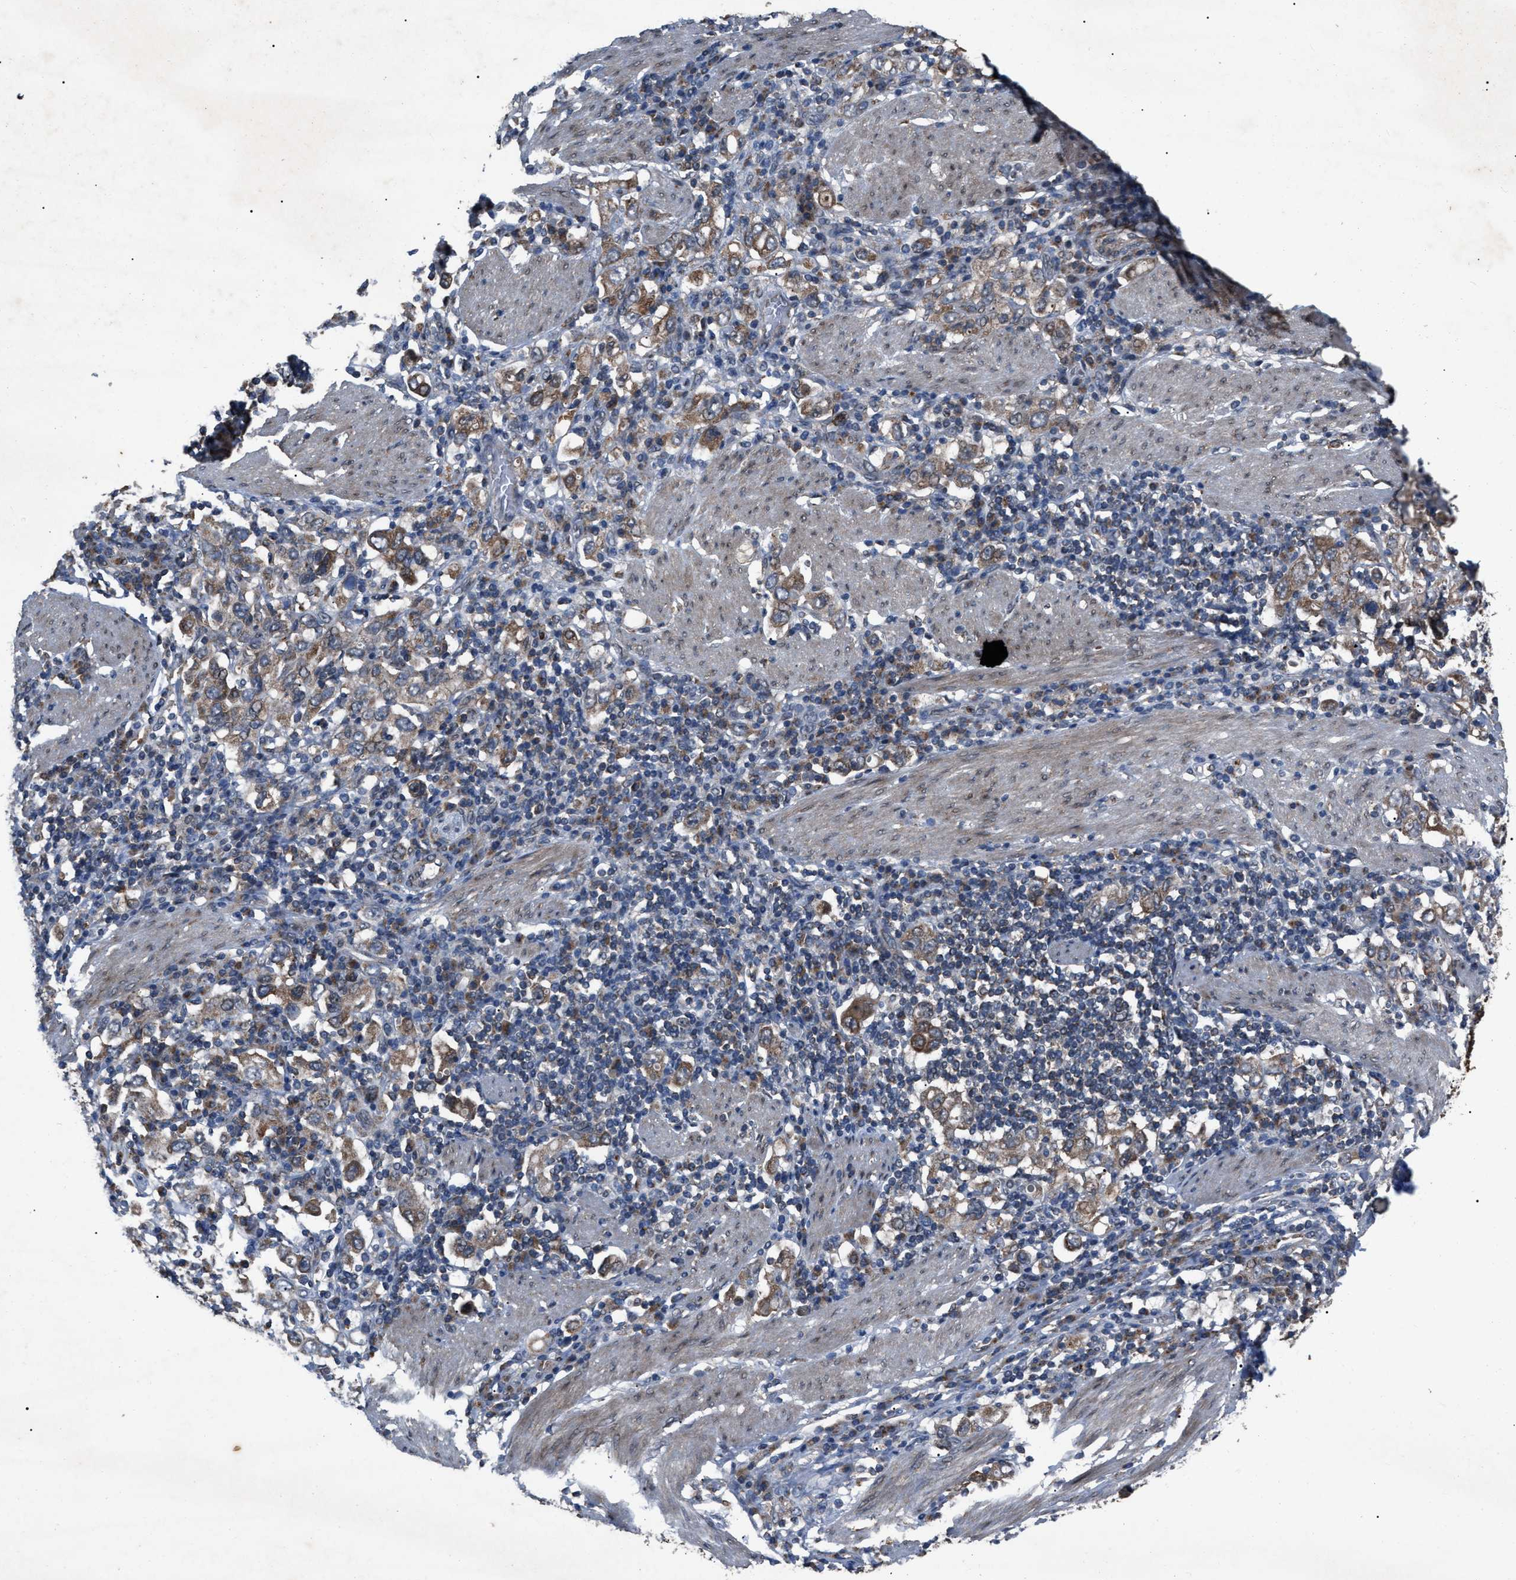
{"staining": {"intensity": "moderate", "quantity": "25%-75%", "location": "cytoplasmic/membranous"}, "tissue": "stomach cancer", "cell_type": "Tumor cells", "image_type": "cancer", "snomed": [{"axis": "morphology", "description": "Adenocarcinoma, NOS"}, {"axis": "topography", "description": "Stomach, upper"}], "caption": "This is an image of immunohistochemistry (IHC) staining of stomach adenocarcinoma, which shows moderate expression in the cytoplasmic/membranous of tumor cells.", "gene": "ZFAND2A", "patient": {"sex": "male", "age": 62}}